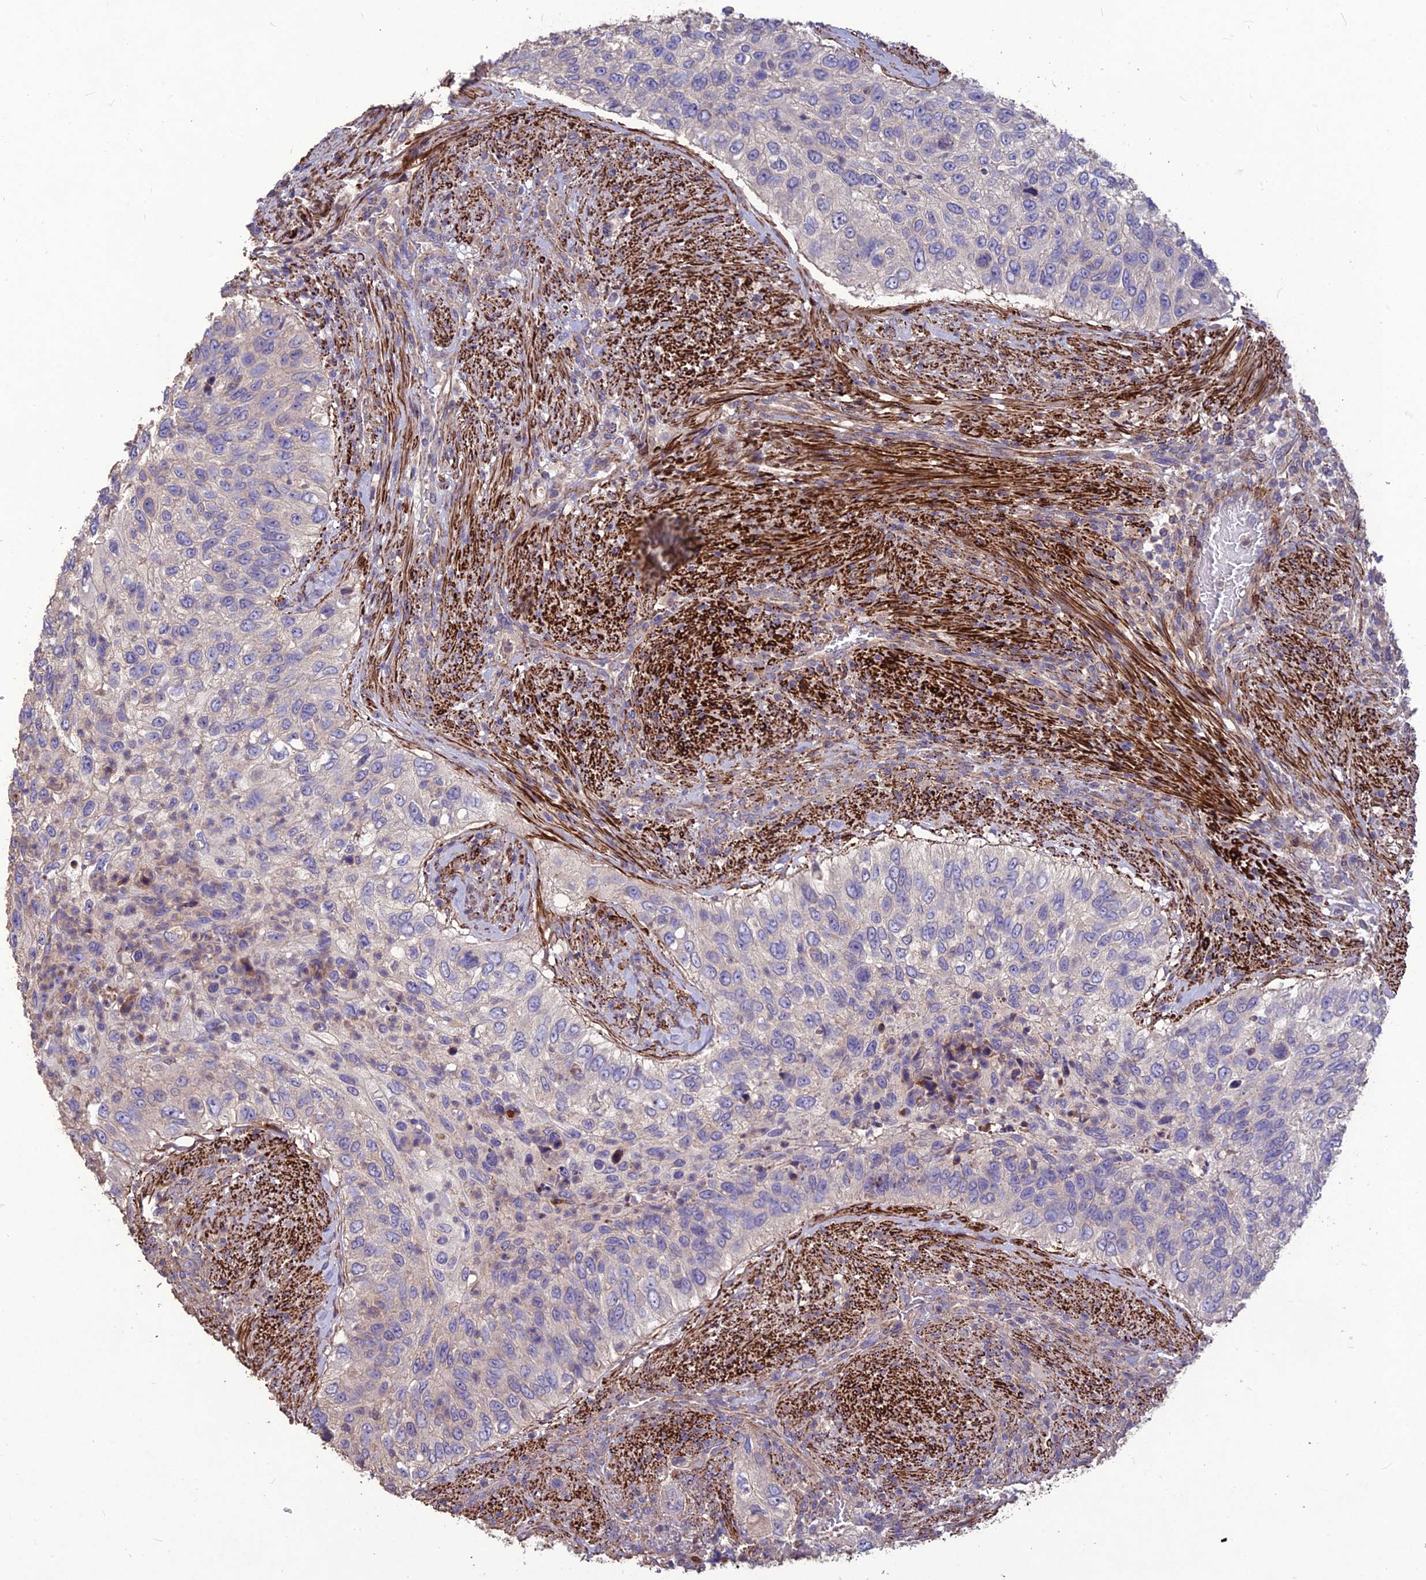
{"staining": {"intensity": "negative", "quantity": "none", "location": "none"}, "tissue": "urothelial cancer", "cell_type": "Tumor cells", "image_type": "cancer", "snomed": [{"axis": "morphology", "description": "Urothelial carcinoma, High grade"}, {"axis": "topography", "description": "Urinary bladder"}], "caption": "DAB immunohistochemical staining of human high-grade urothelial carcinoma displays no significant staining in tumor cells.", "gene": "CLUH", "patient": {"sex": "female", "age": 60}}